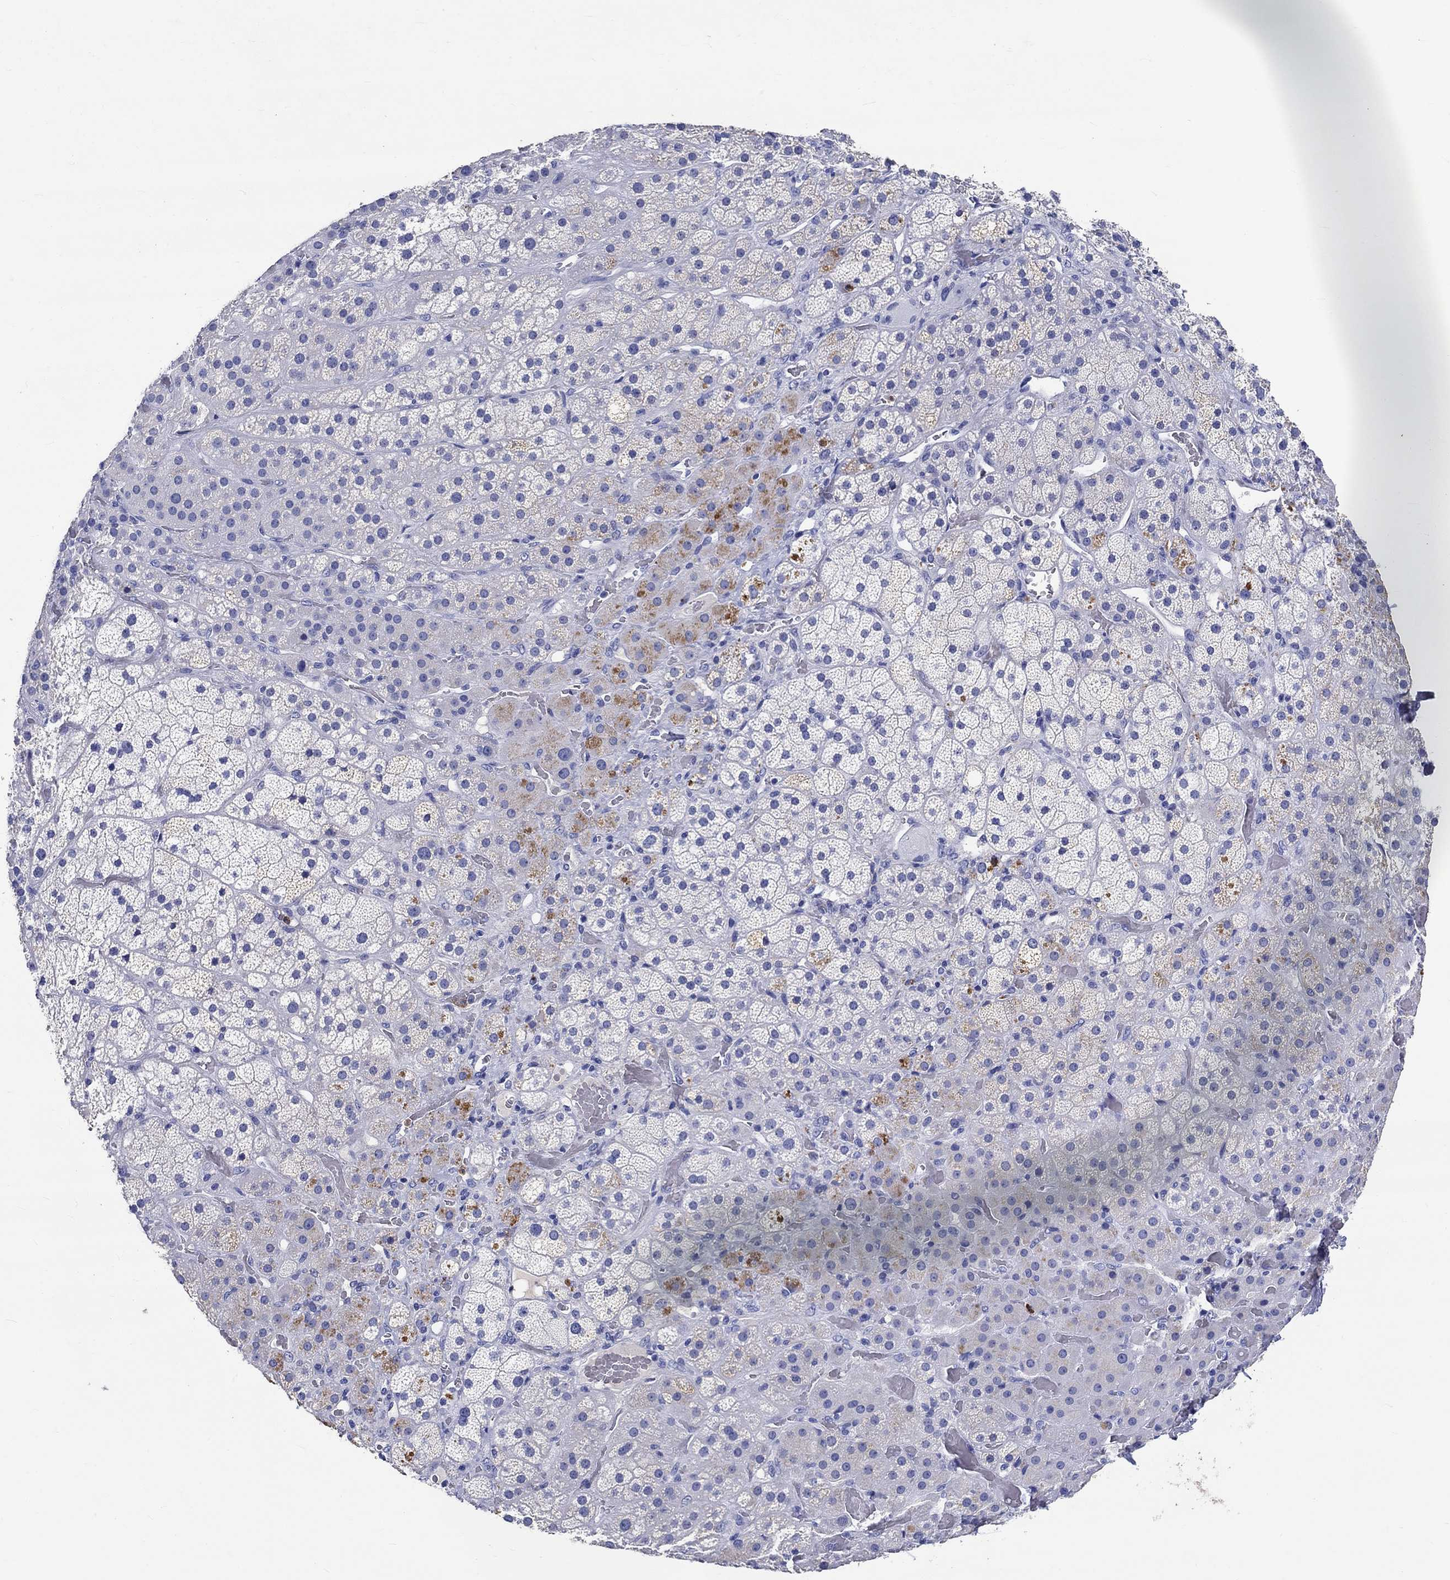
{"staining": {"intensity": "weak", "quantity": "<25%", "location": "cytoplasmic/membranous"}, "tissue": "adrenal gland", "cell_type": "Glandular cells", "image_type": "normal", "snomed": [{"axis": "morphology", "description": "Normal tissue, NOS"}, {"axis": "topography", "description": "Adrenal gland"}], "caption": "This is a image of immunohistochemistry (IHC) staining of normal adrenal gland, which shows no staining in glandular cells. Nuclei are stained in blue.", "gene": "EPX", "patient": {"sex": "male", "age": 57}}